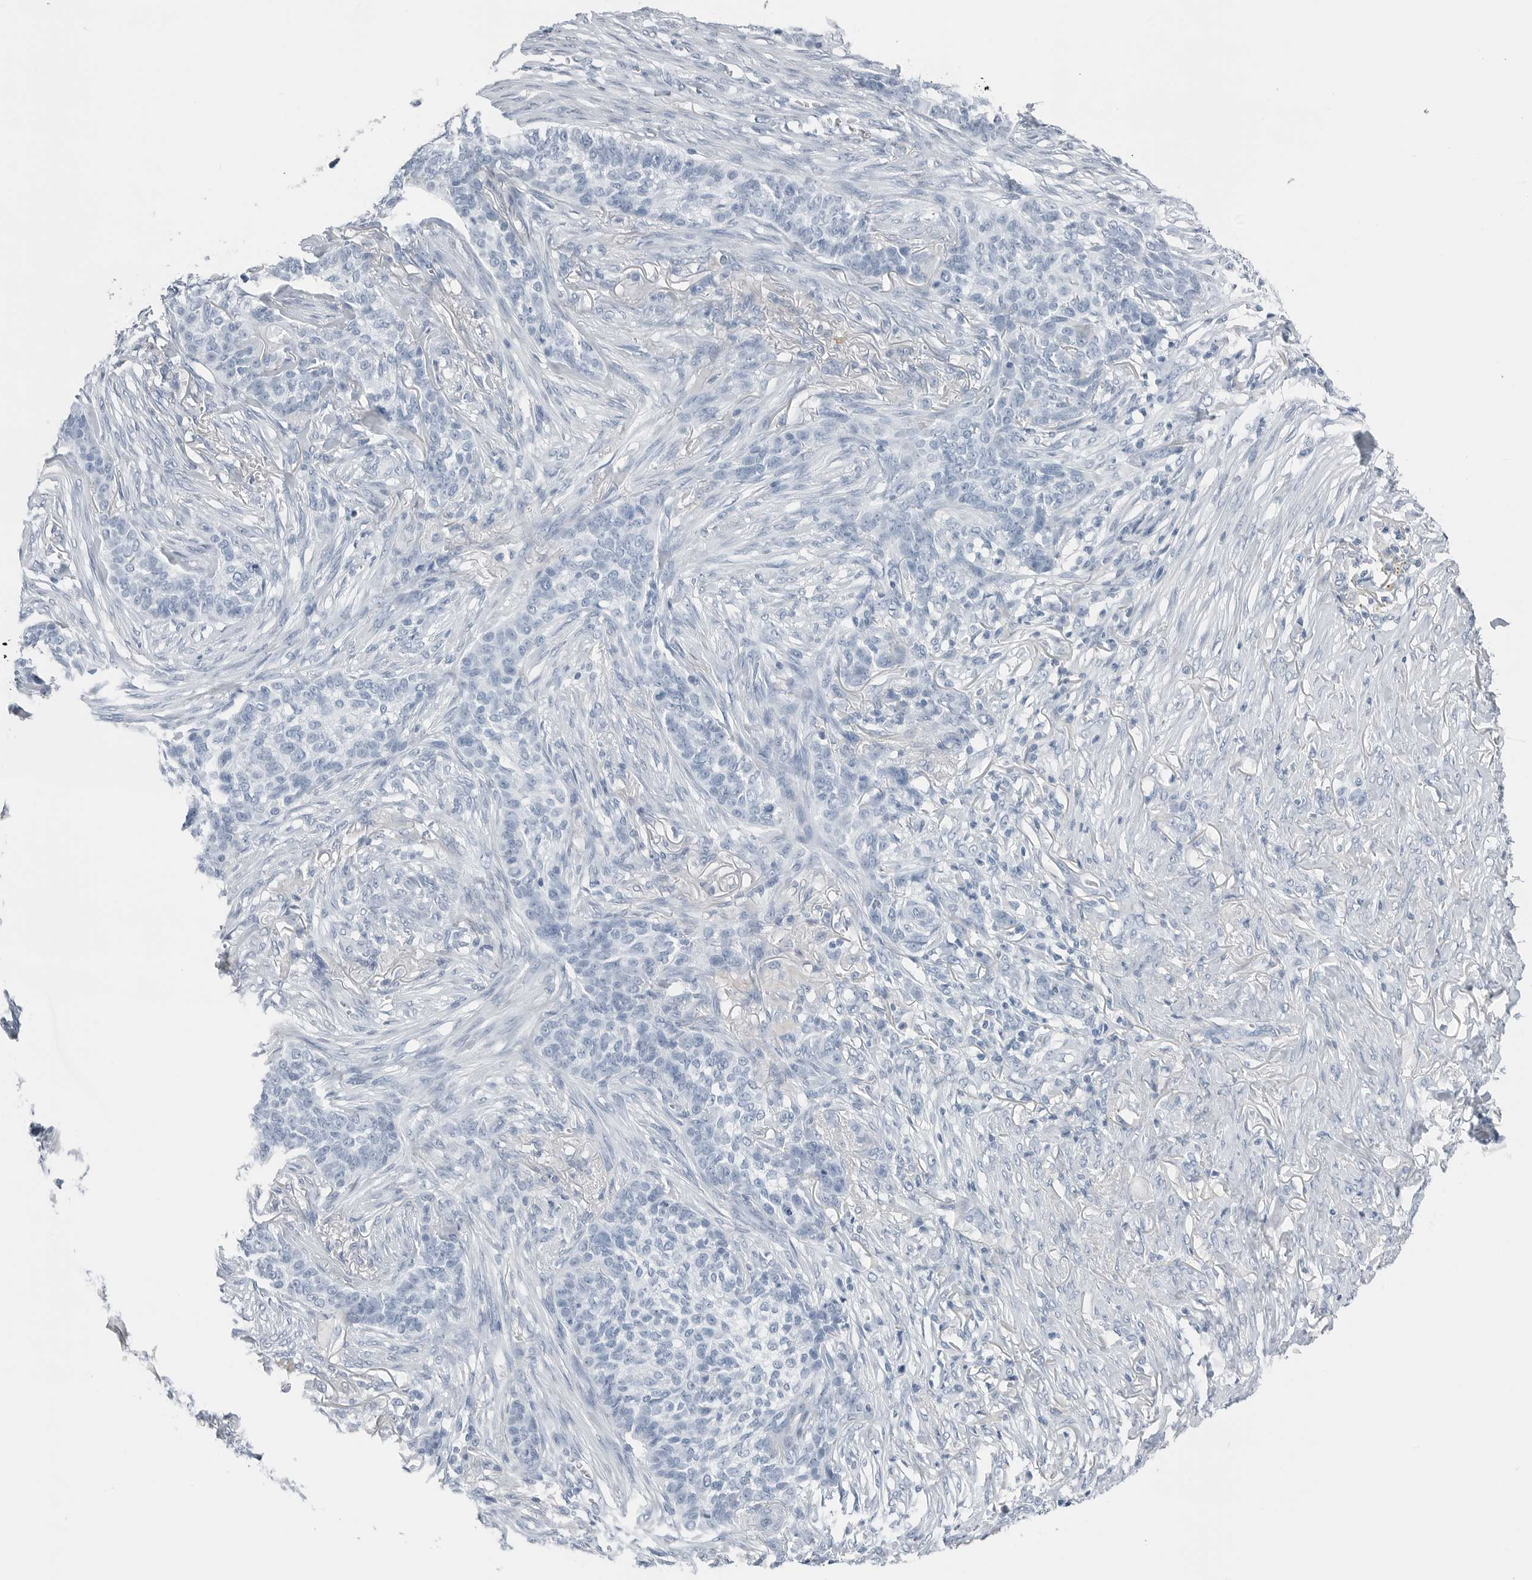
{"staining": {"intensity": "negative", "quantity": "none", "location": "none"}, "tissue": "skin cancer", "cell_type": "Tumor cells", "image_type": "cancer", "snomed": [{"axis": "morphology", "description": "Basal cell carcinoma"}, {"axis": "topography", "description": "Skin"}], "caption": "Immunohistochemistry image of neoplastic tissue: skin basal cell carcinoma stained with DAB shows no significant protein expression in tumor cells.", "gene": "SLPI", "patient": {"sex": "male", "age": 85}}